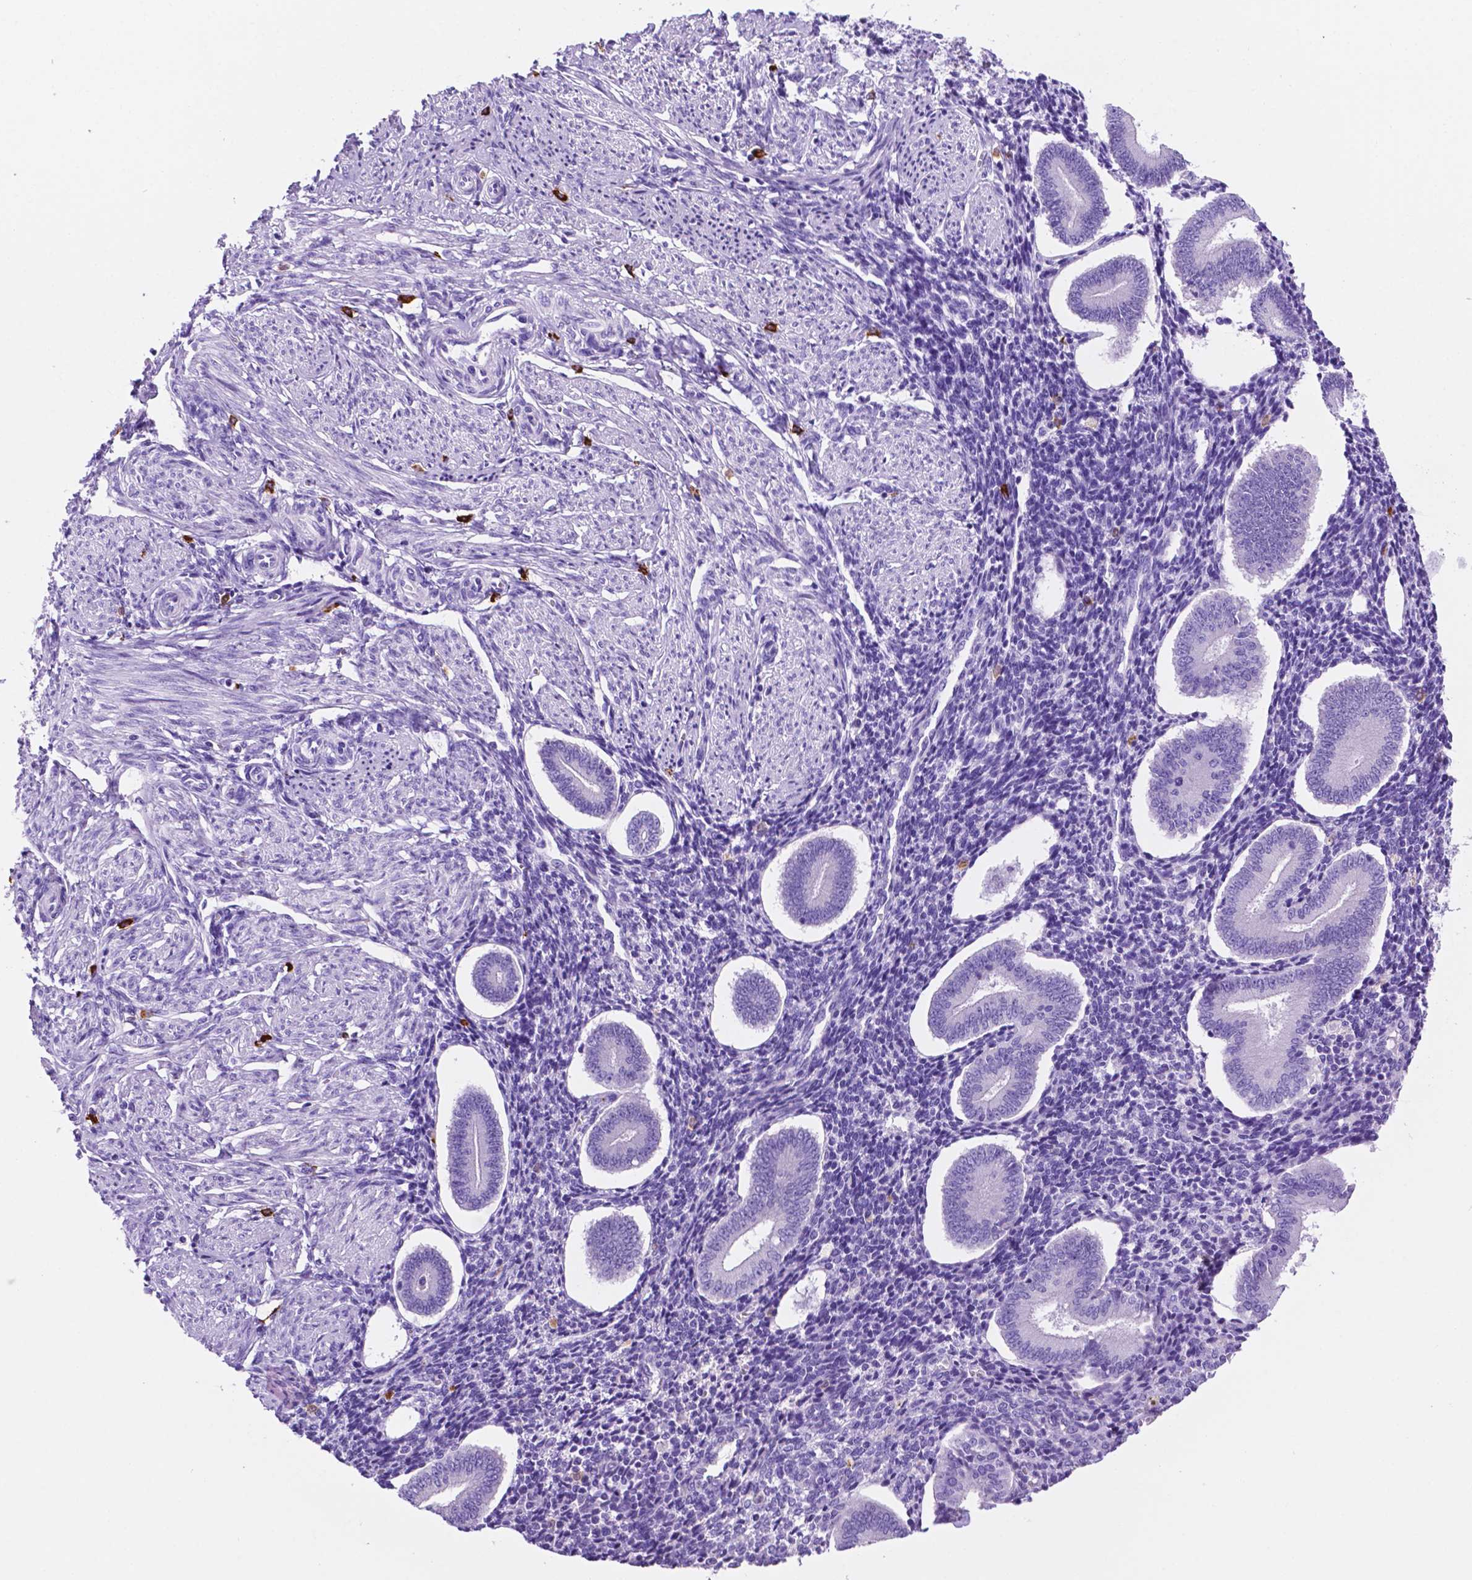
{"staining": {"intensity": "negative", "quantity": "none", "location": "none"}, "tissue": "endometrium", "cell_type": "Cells in endometrial stroma", "image_type": "normal", "snomed": [{"axis": "morphology", "description": "Normal tissue, NOS"}, {"axis": "topography", "description": "Endometrium"}], "caption": "IHC of benign human endometrium reveals no expression in cells in endometrial stroma. (DAB IHC, high magnification).", "gene": "FOXB2", "patient": {"sex": "female", "age": 40}}